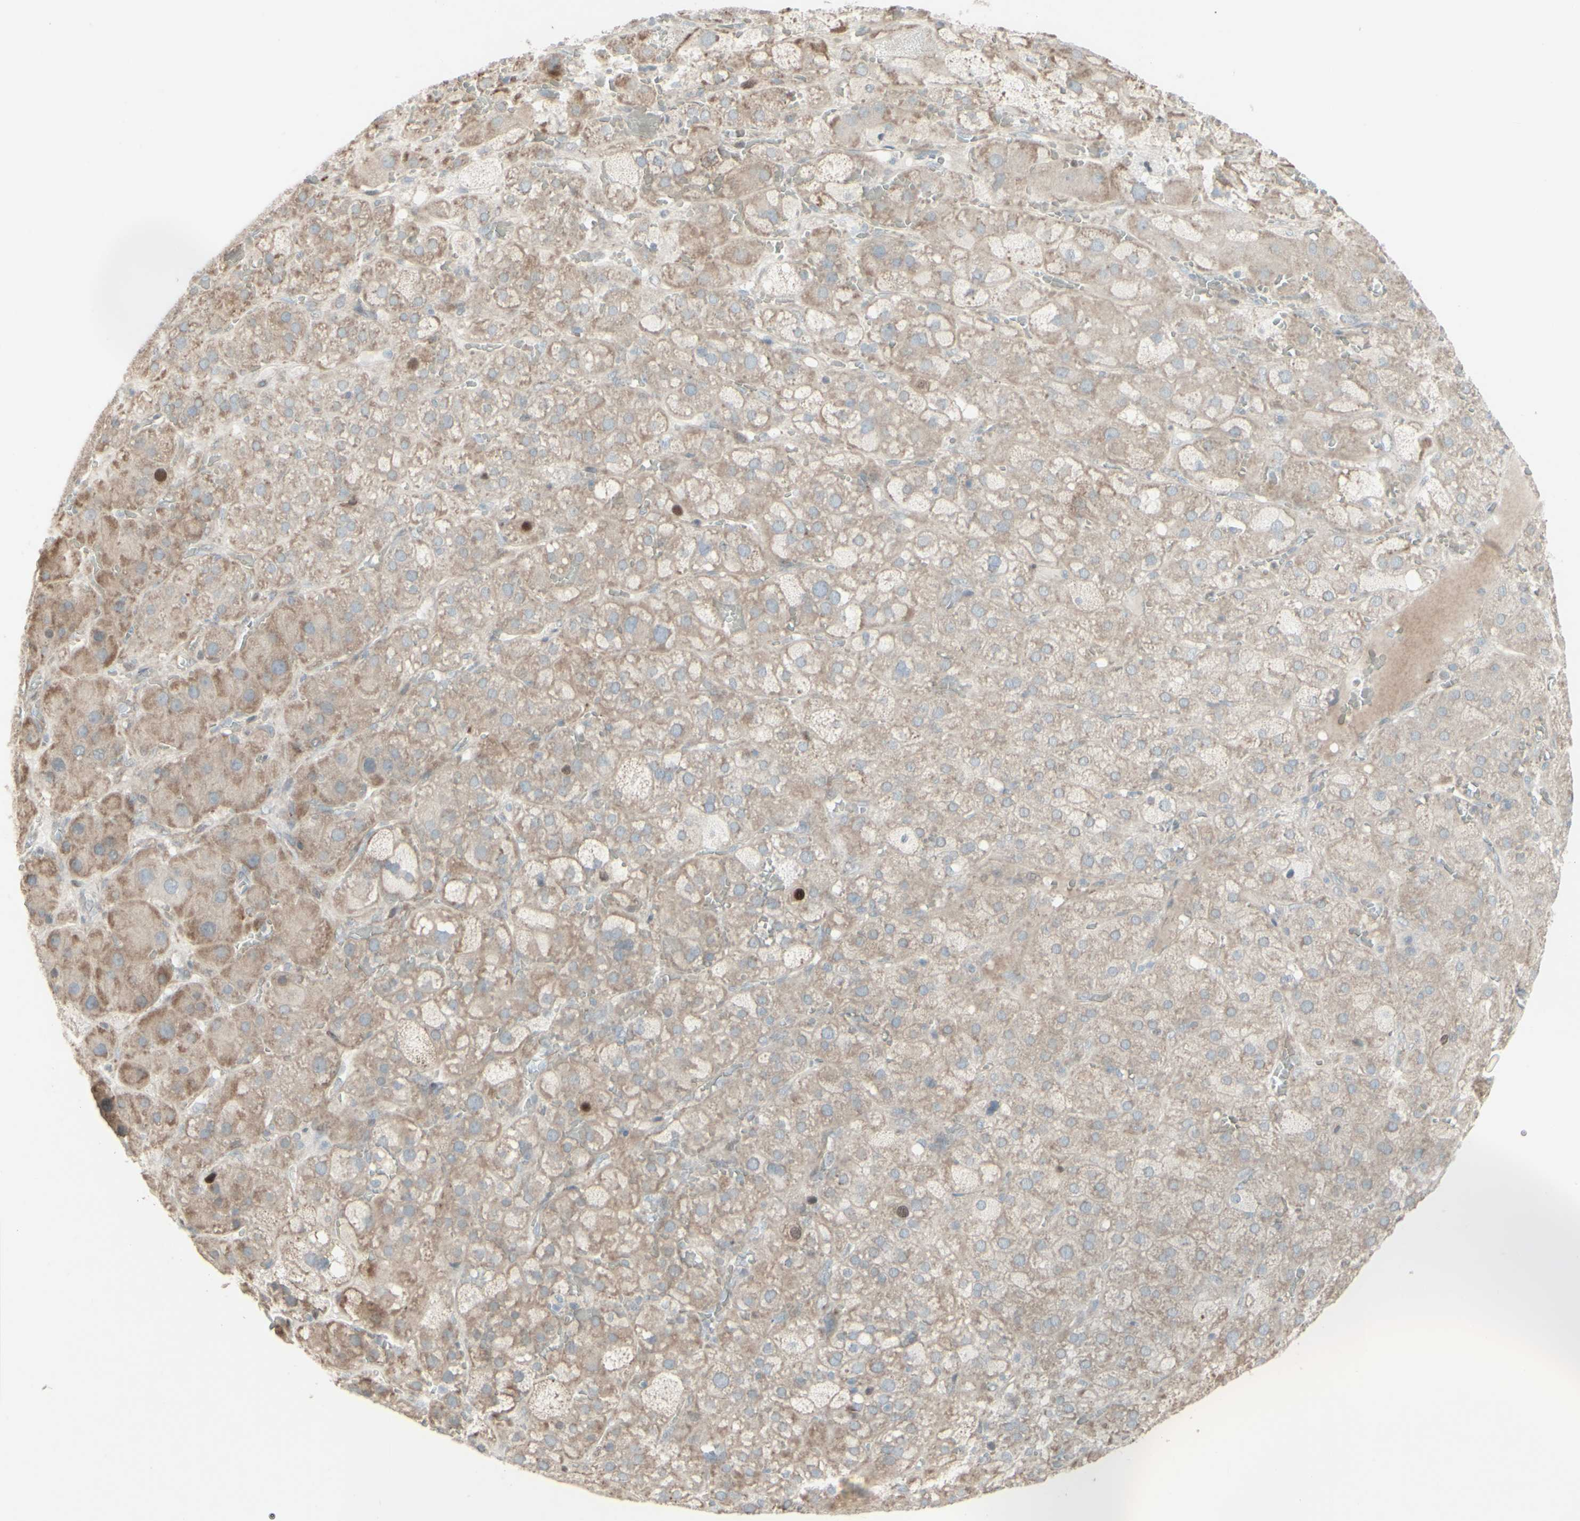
{"staining": {"intensity": "weak", "quantity": ">75%", "location": "cytoplasmic/membranous"}, "tissue": "adrenal gland", "cell_type": "Glandular cells", "image_type": "normal", "snomed": [{"axis": "morphology", "description": "Normal tissue, NOS"}, {"axis": "topography", "description": "Adrenal gland"}], "caption": "Protein staining reveals weak cytoplasmic/membranous staining in approximately >75% of glandular cells in benign adrenal gland. The staining was performed using DAB (3,3'-diaminobenzidine), with brown indicating positive protein expression. Nuclei are stained blue with hematoxylin.", "gene": "GMNN", "patient": {"sex": "female", "age": 47}}